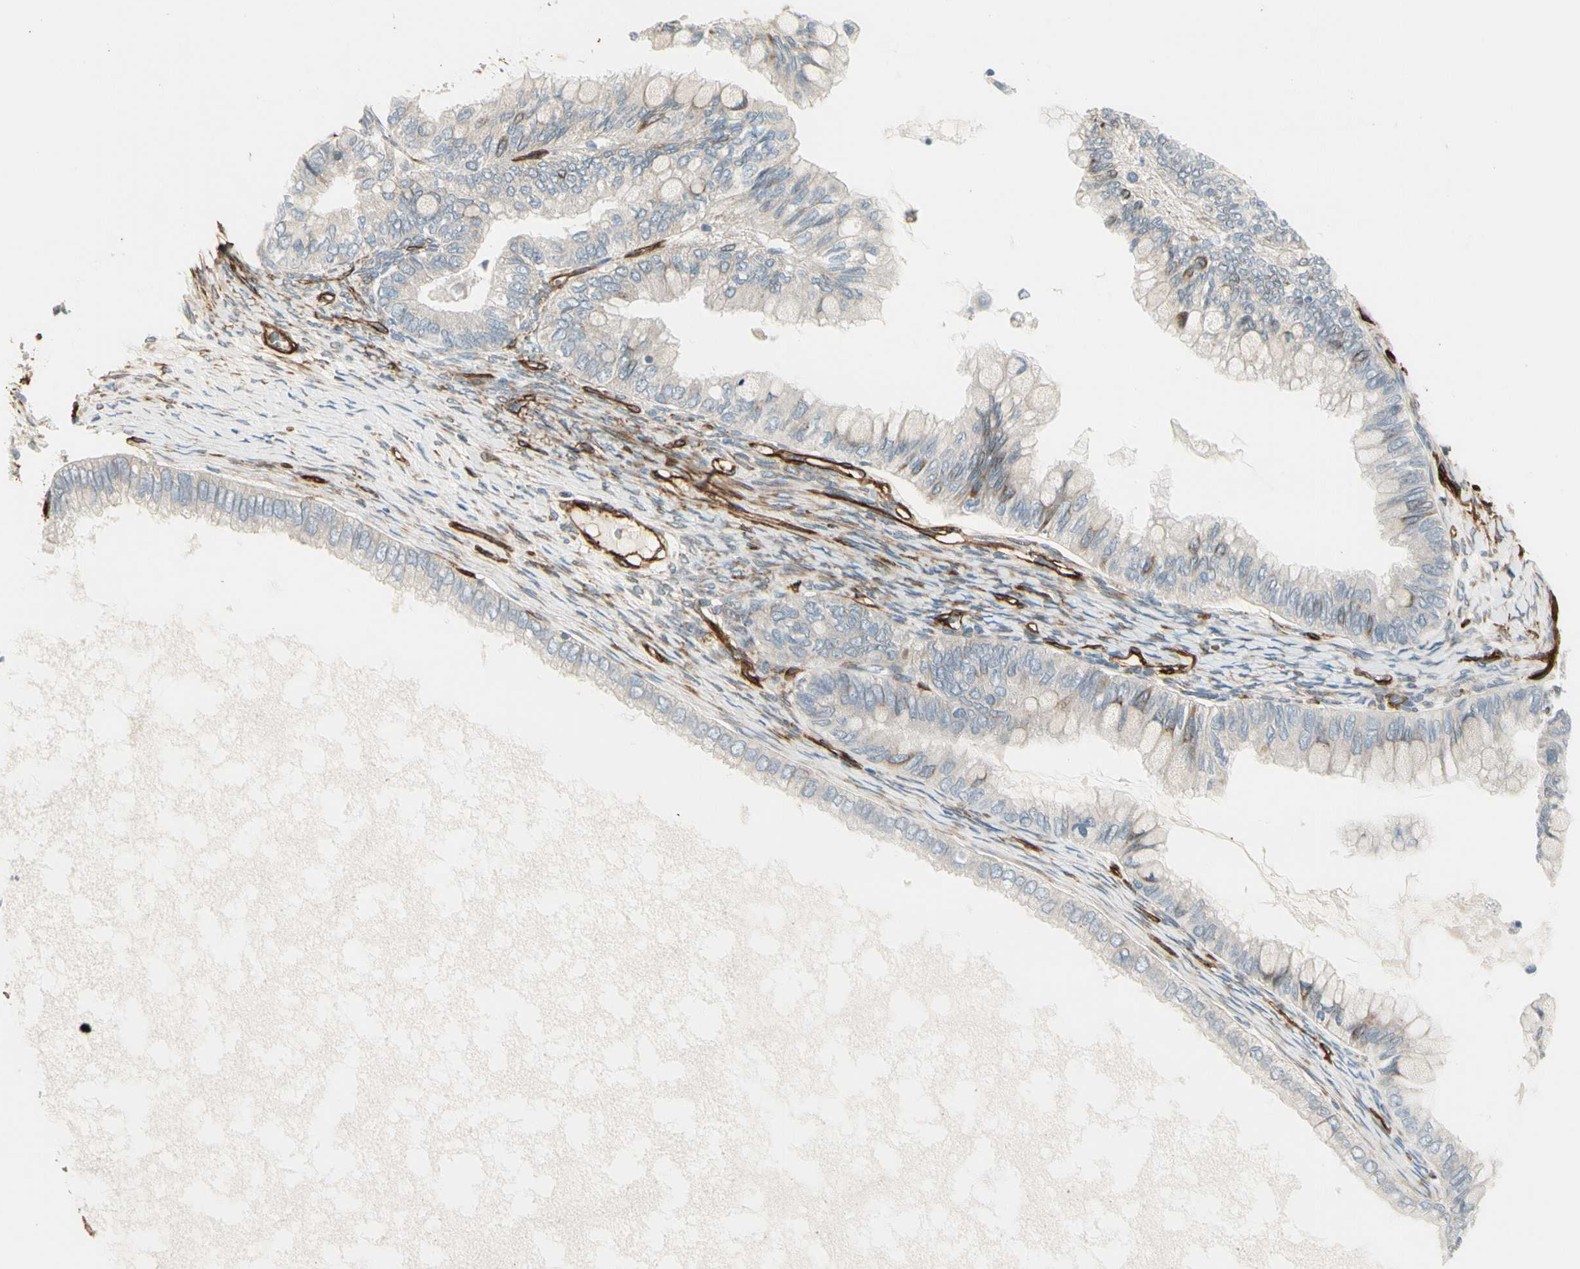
{"staining": {"intensity": "weak", "quantity": "<25%", "location": "cytoplasmic/membranous"}, "tissue": "ovarian cancer", "cell_type": "Tumor cells", "image_type": "cancer", "snomed": [{"axis": "morphology", "description": "Cystadenocarcinoma, mucinous, NOS"}, {"axis": "topography", "description": "Ovary"}], "caption": "Immunohistochemistry (IHC) of mucinous cystadenocarcinoma (ovarian) demonstrates no positivity in tumor cells. Nuclei are stained in blue.", "gene": "MCAM", "patient": {"sex": "female", "age": 80}}